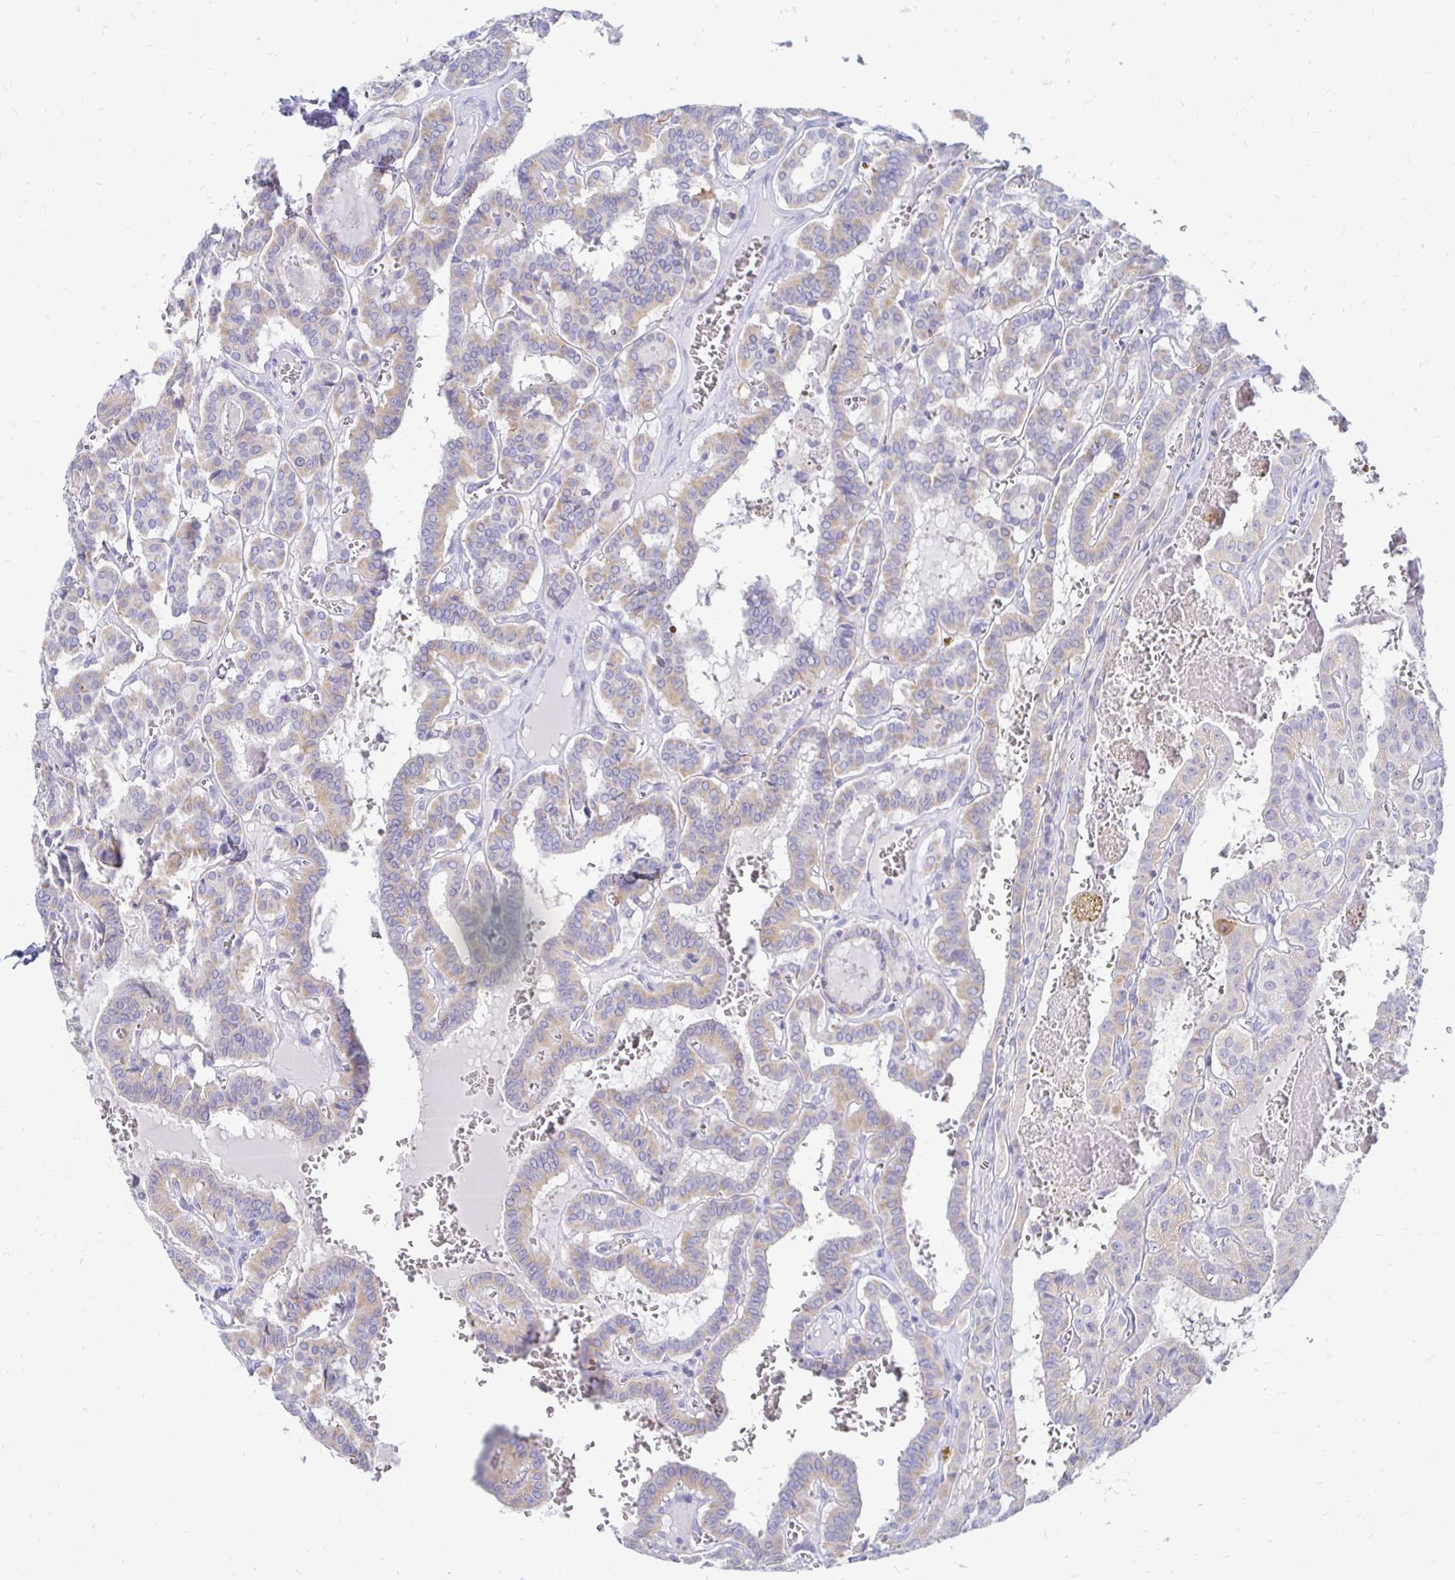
{"staining": {"intensity": "weak", "quantity": "25%-75%", "location": "cytoplasmic/membranous"}, "tissue": "thyroid cancer", "cell_type": "Tumor cells", "image_type": "cancer", "snomed": [{"axis": "morphology", "description": "Papillary adenocarcinoma, NOS"}, {"axis": "topography", "description": "Thyroid gland"}], "caption": "DAB immunohistochemical staining of human thyroid papillary adenocarcinoma exhibits weak cytoplasmic/membranous protein expression in approximately 25%-75% of tumor cells.", "gene": "PEG10", "patient": {"sex": "female", "age": 21}}